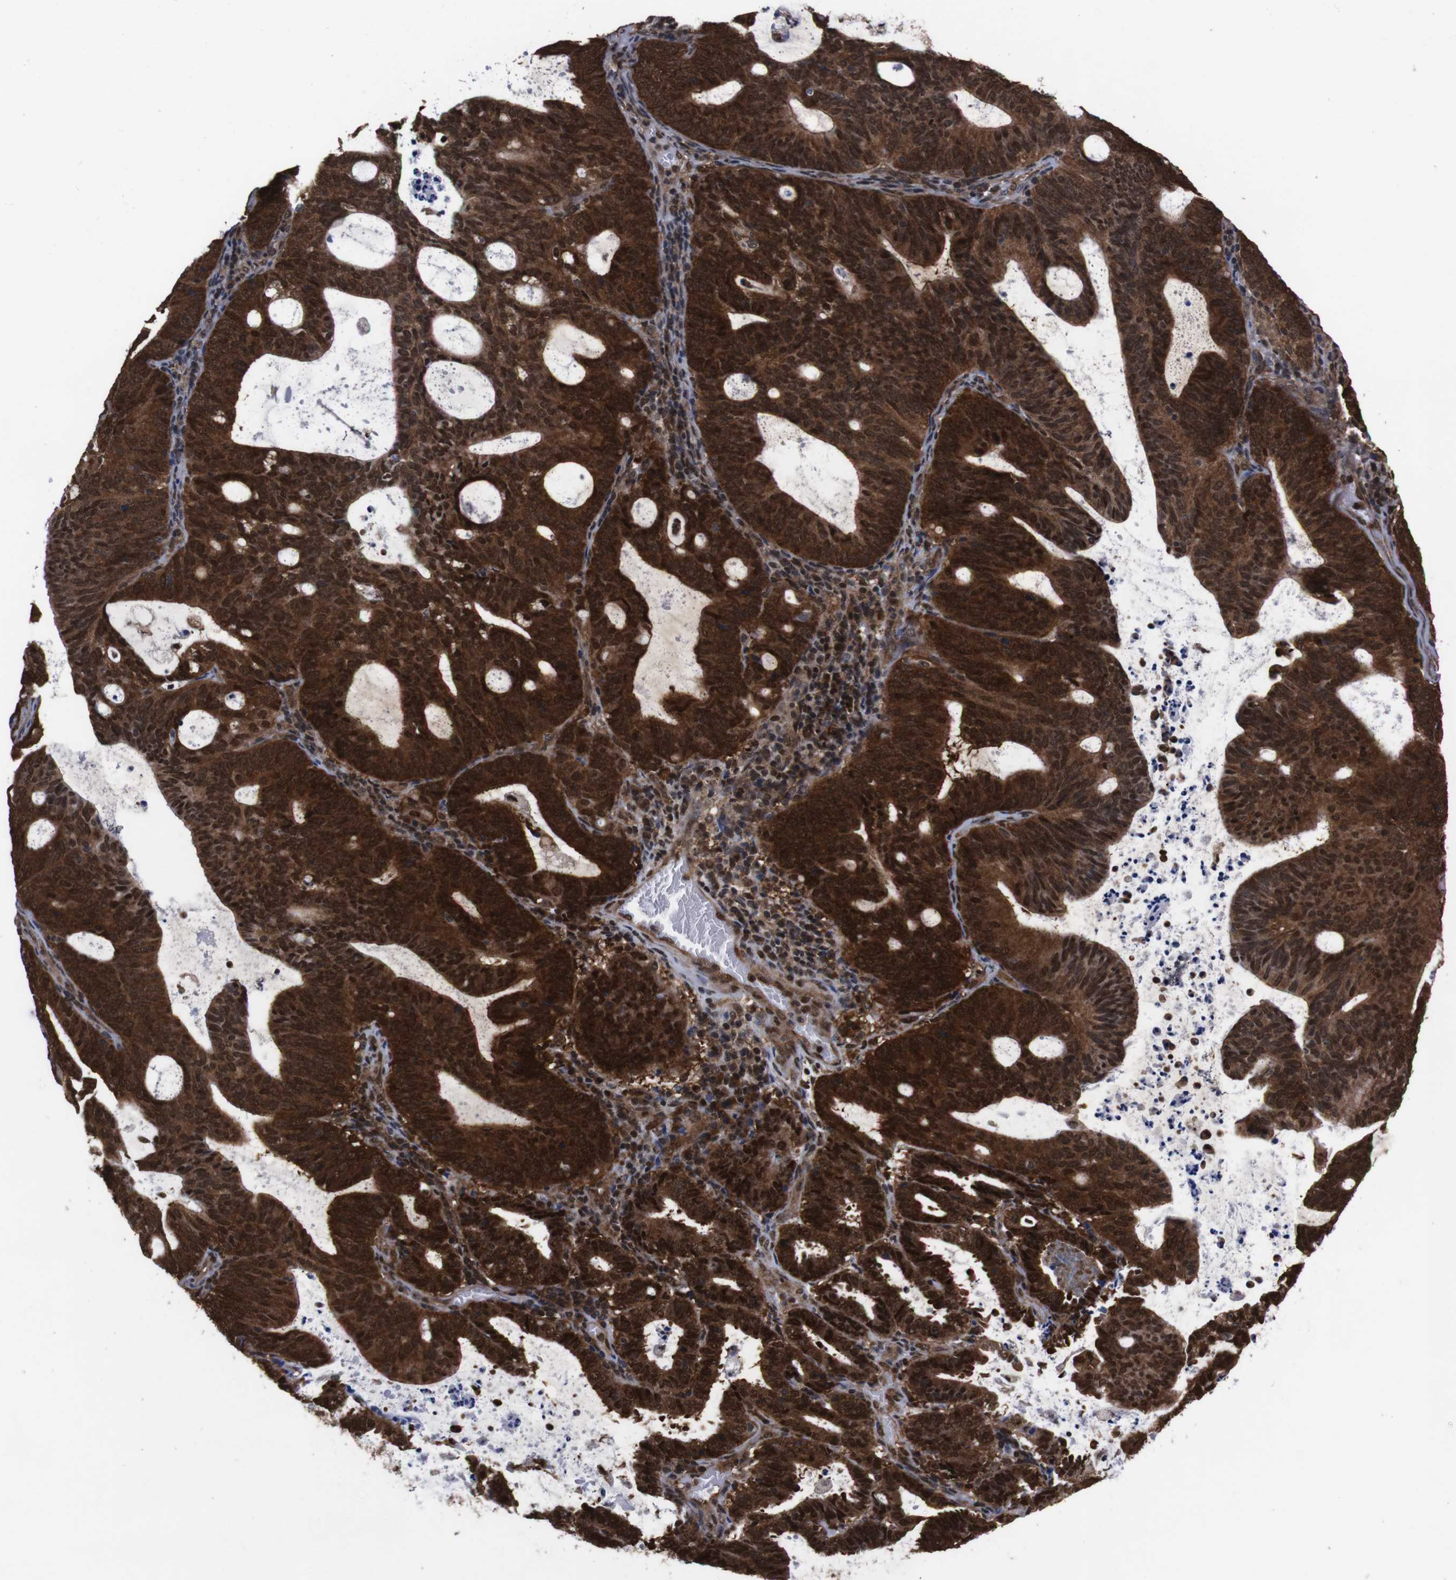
{"staining": {"intensity": "strong", "quantity": ">75%", "location": "cytoplasmic/membranous,nuclear"}, "tissue": "endometrial cancer", "cell_type": "Tumor cells", "image_type": "cancer", "snomed": [{"axis": "morphology", "description": "Adenocarcinoma, NOS"}, {"axis": "topography", "description": "Uterus"}], "caption": "A high amount of strong cytoplasmic/membranous and nuclear staining is present in approximately >75% of tumor cells in endometrial adenocarcinoma tissue. The protein of interest is shown in brown color, while the nuclei are stained blue.", "gene": "UBQLN2", "patient": {"sex": "female", "age": 83}}